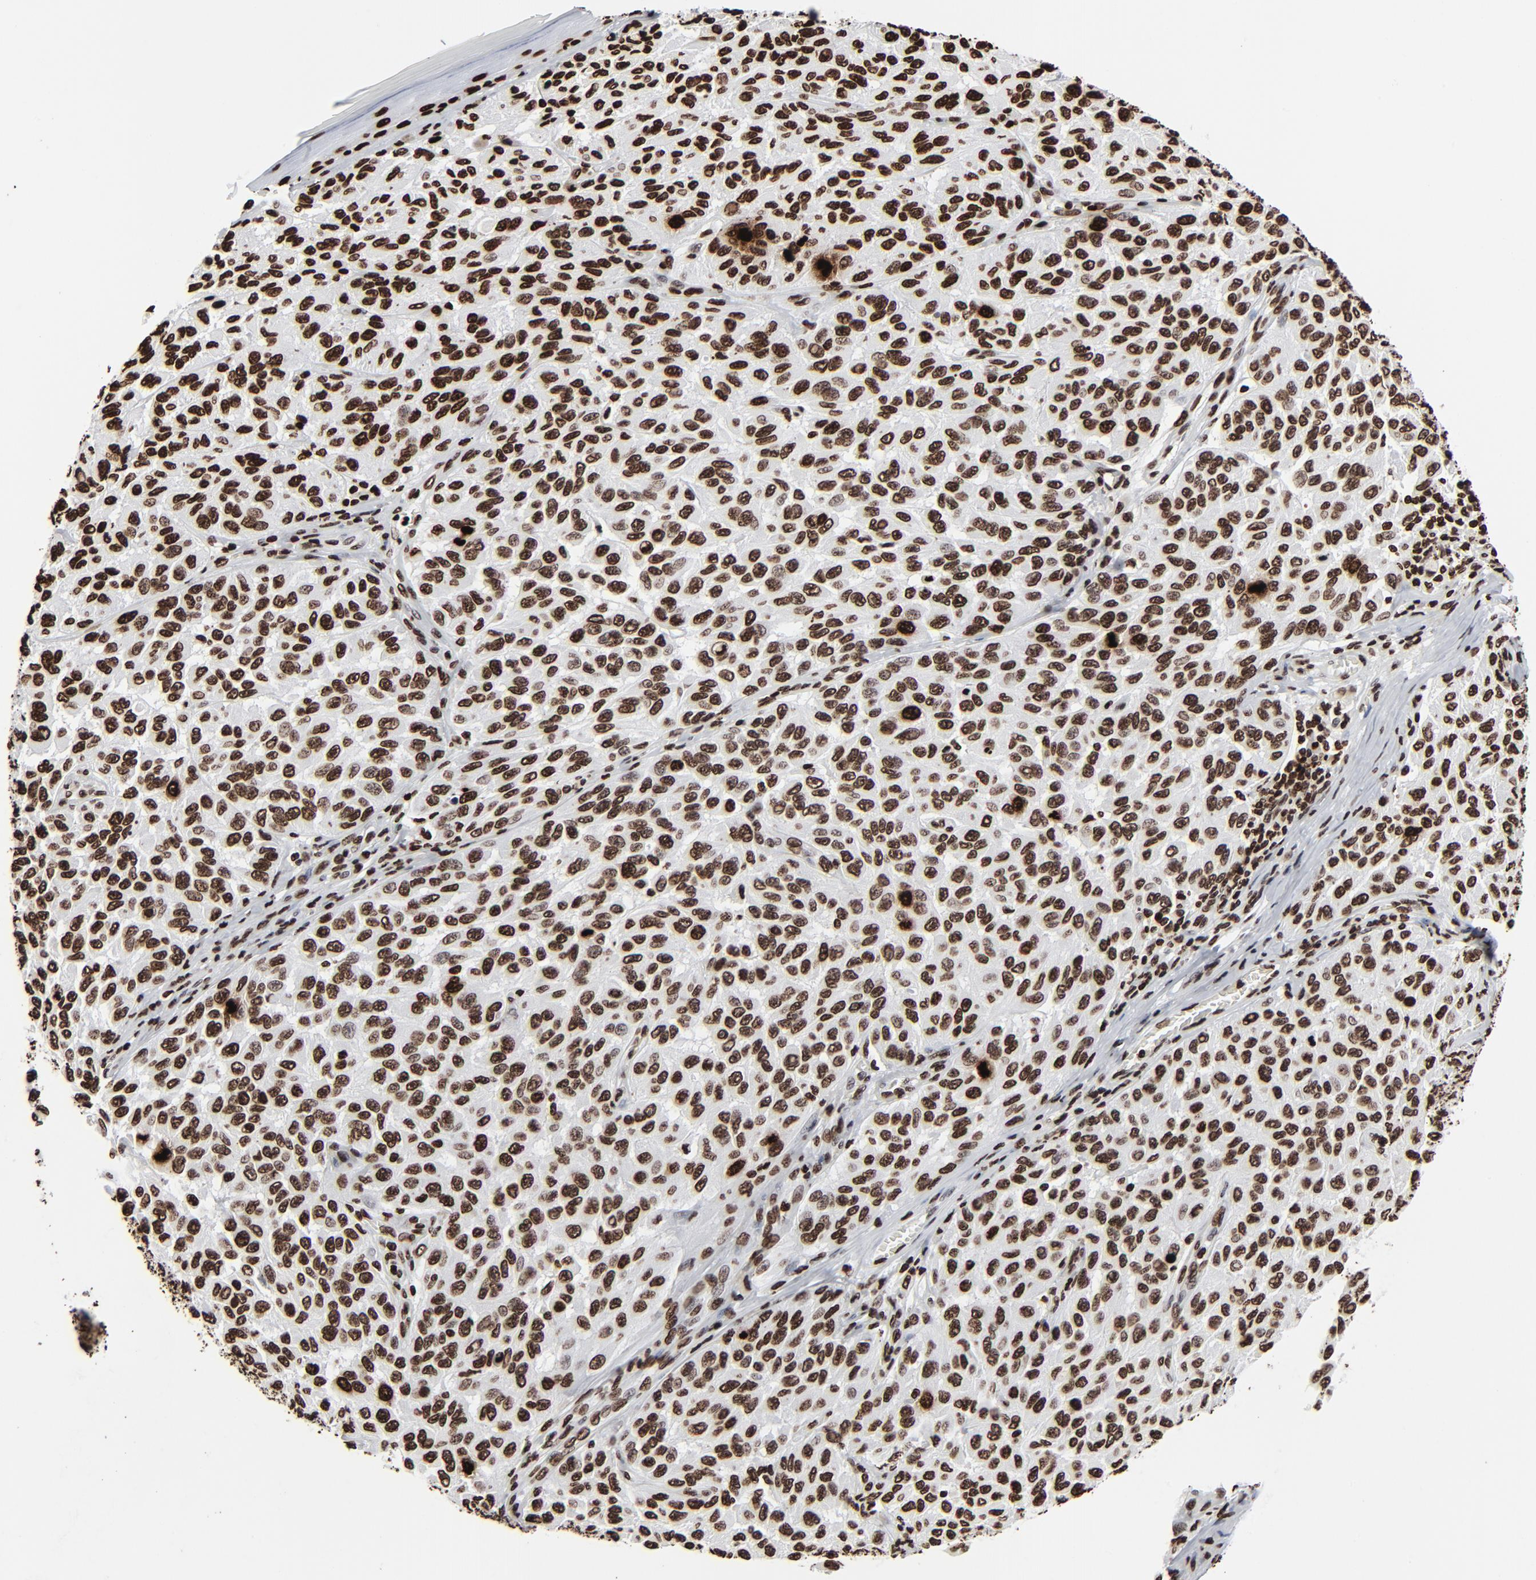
{"staining": {"intensity": "strong", "quantity": ">75%", "location": "nuclear"}, "tissue": "melanoma", "cell_type": "Tumor cells", "image_type": "cancer", "snomed": [{"axis": "morphology", "description": "Malignant melanoma, NOS"}, {"axis": "topography", "description": "Skin"}], "caption": "Approximately >75% of tumor cells in human malignant melanoma reveal strong nuclear protein staining as visualized by brown immunohistochemical staining.", "gene": "H3-4", "patient": {"sex": "male", "age": 30}}